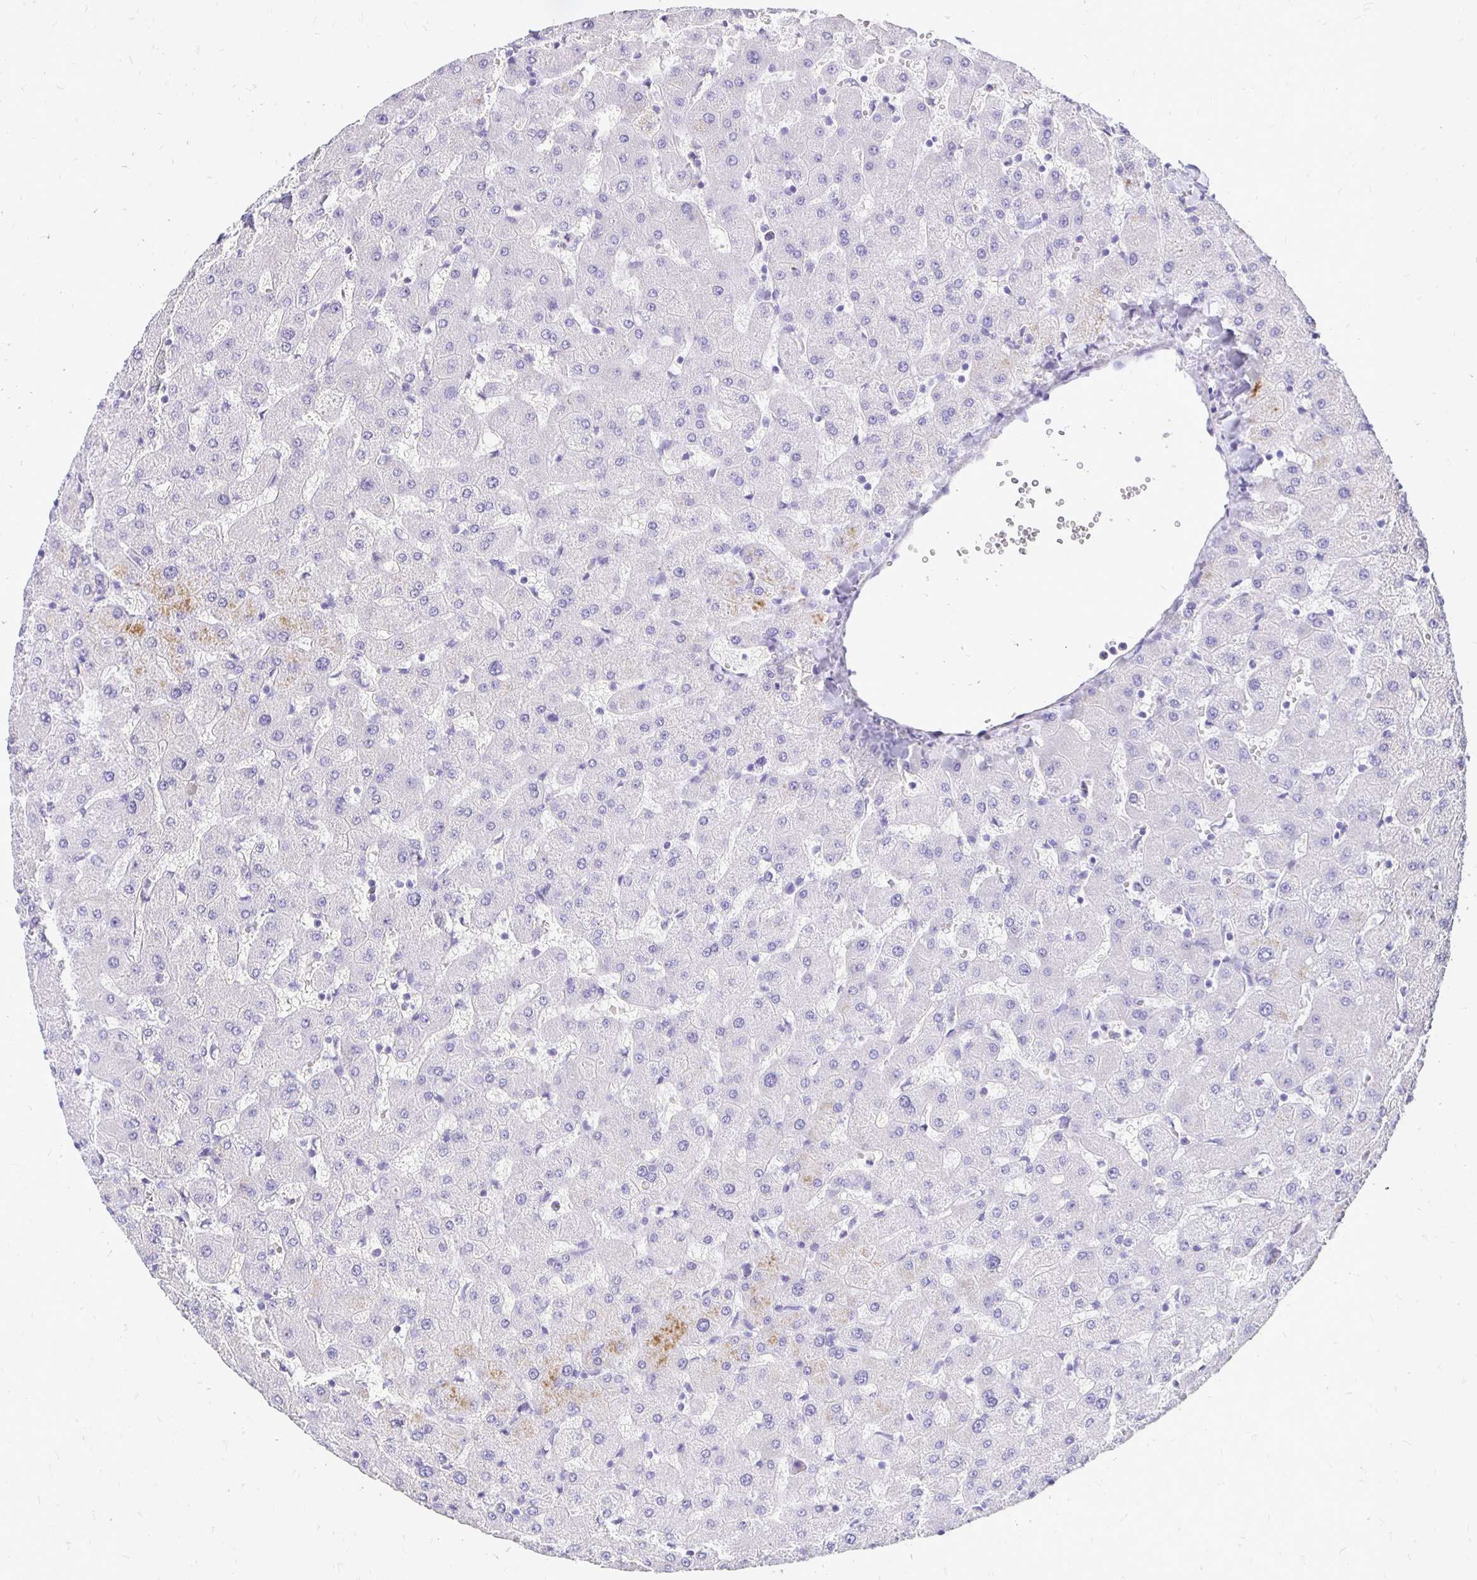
{"staining": {"intensity": "weak", "quantity": "25%-75%", "location": "cytoplasmic/membranous"}, "tissue": "liver", "cell_type": "Cholangiocytes", "image_type": "normal", "snomed": [{"axis": "morphology", "description": "Normal tissue, NOS"}, {"axis": "topography", "description": "Liver"}], "caption": "Normal liver demonstrates weak cytoplasmic/membranous staining in about 25%-75% of cholangiocytes, visualized by immunohistochemistry. The staining was performed using DAB to visualize the protein expression in brown, while the nuclei were stained in blue with hematoxylin (Magnification: 20x).", "gene": "TAF1D", "patient": {"sex": "female", "age": 63}}